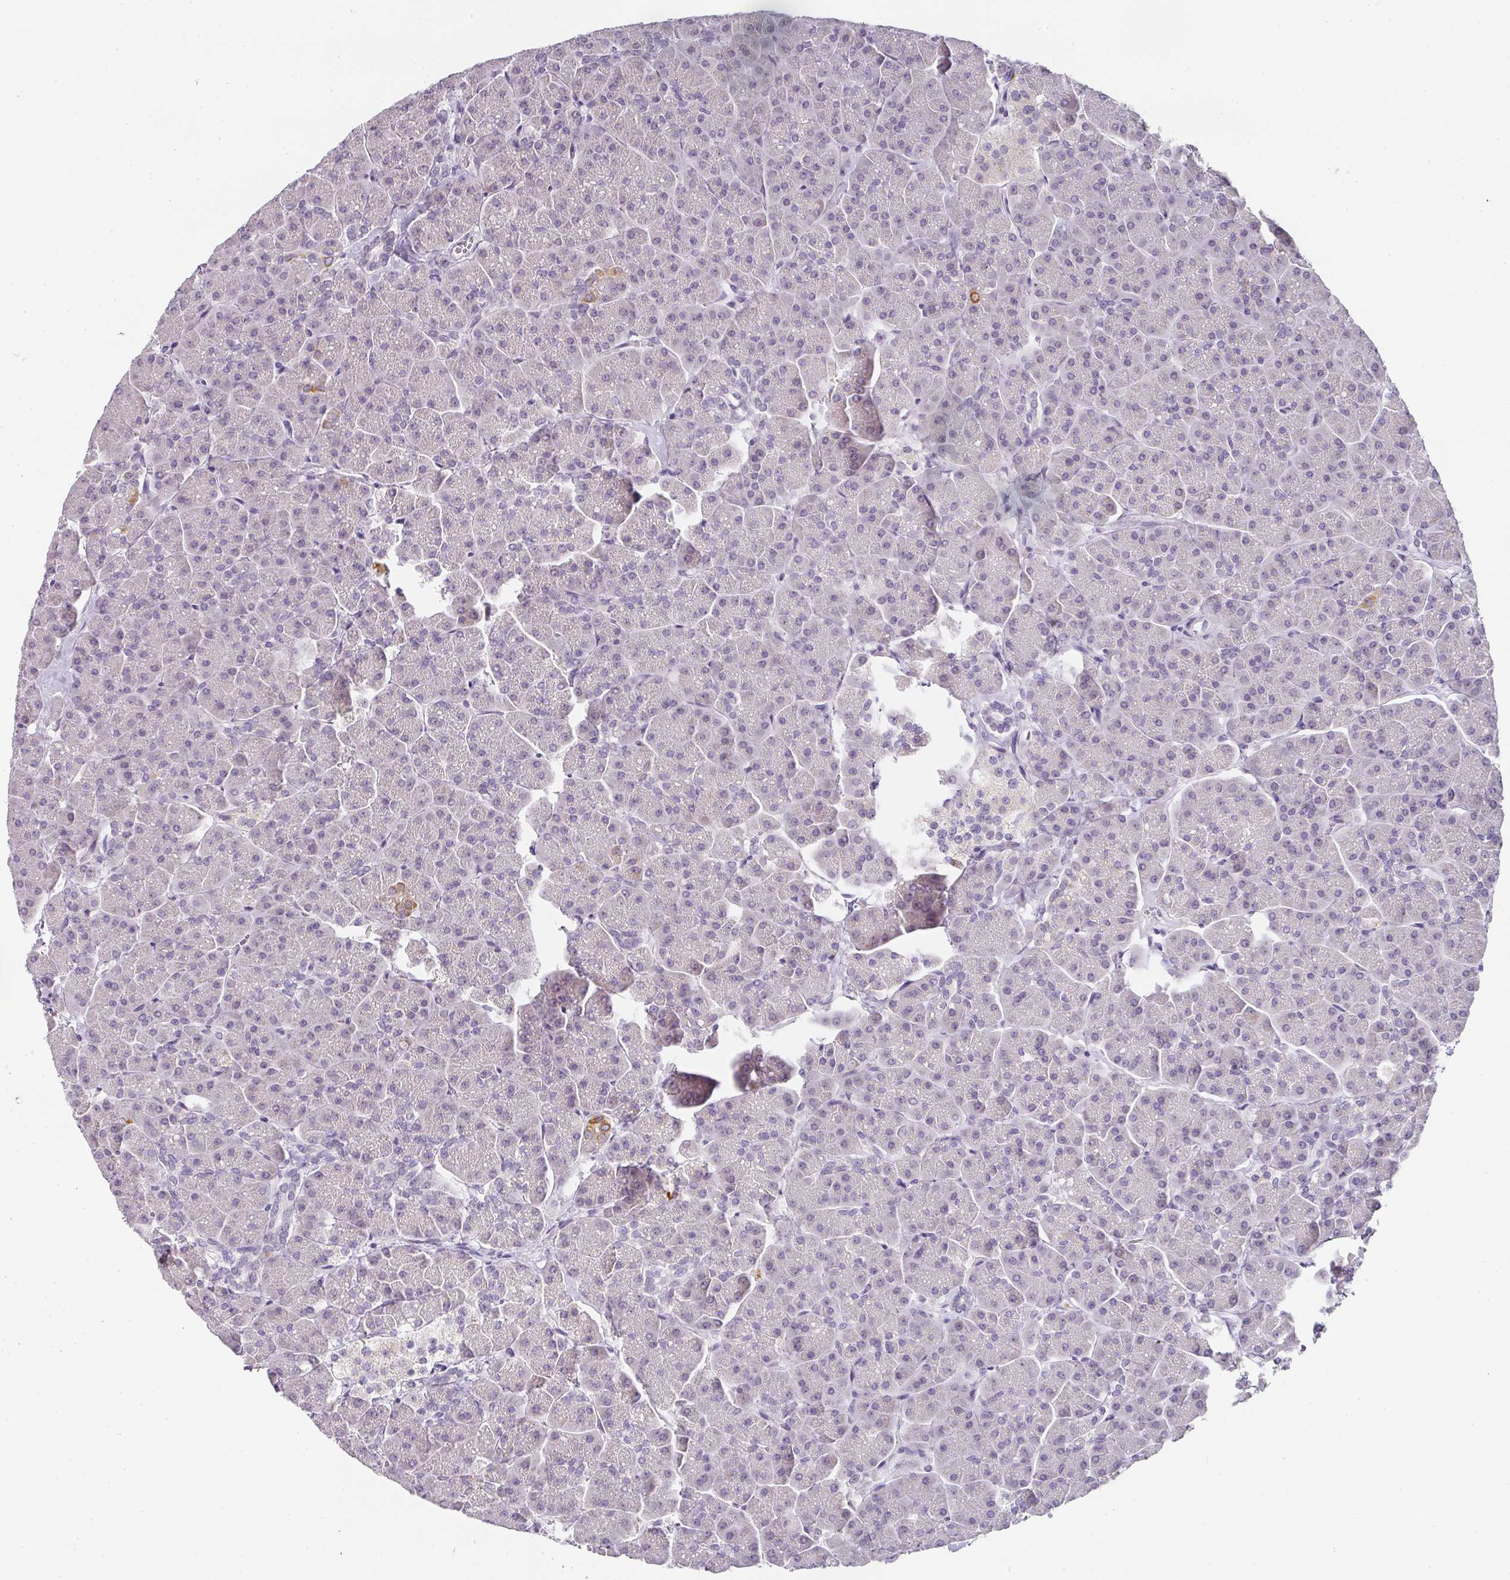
{"staining": {"intensity": "moderate", "quantity": "<25%", "location": "cytoplasmic/membranous"}, "tissue": "pancreas", "cell_type": "Exocrine glandular cells", "image_type": "normal", "snomed": [{"axis": "morphology", "description": "Normal tissue, NOS"}, {"axis": "topography", "description": "Pancreas"}, {"axis": "topography", "description": "Peripheral nerve tissue"}], "caption": "Immunohistochemical staining of benign human pancreas demonstrates <25% levels of moderate cytoplasmic/membranous protein expression in approximately <25% of exocrine glandular cells.", "gene": "CAMP", "patient": {"sex": "male", "age": 54}}